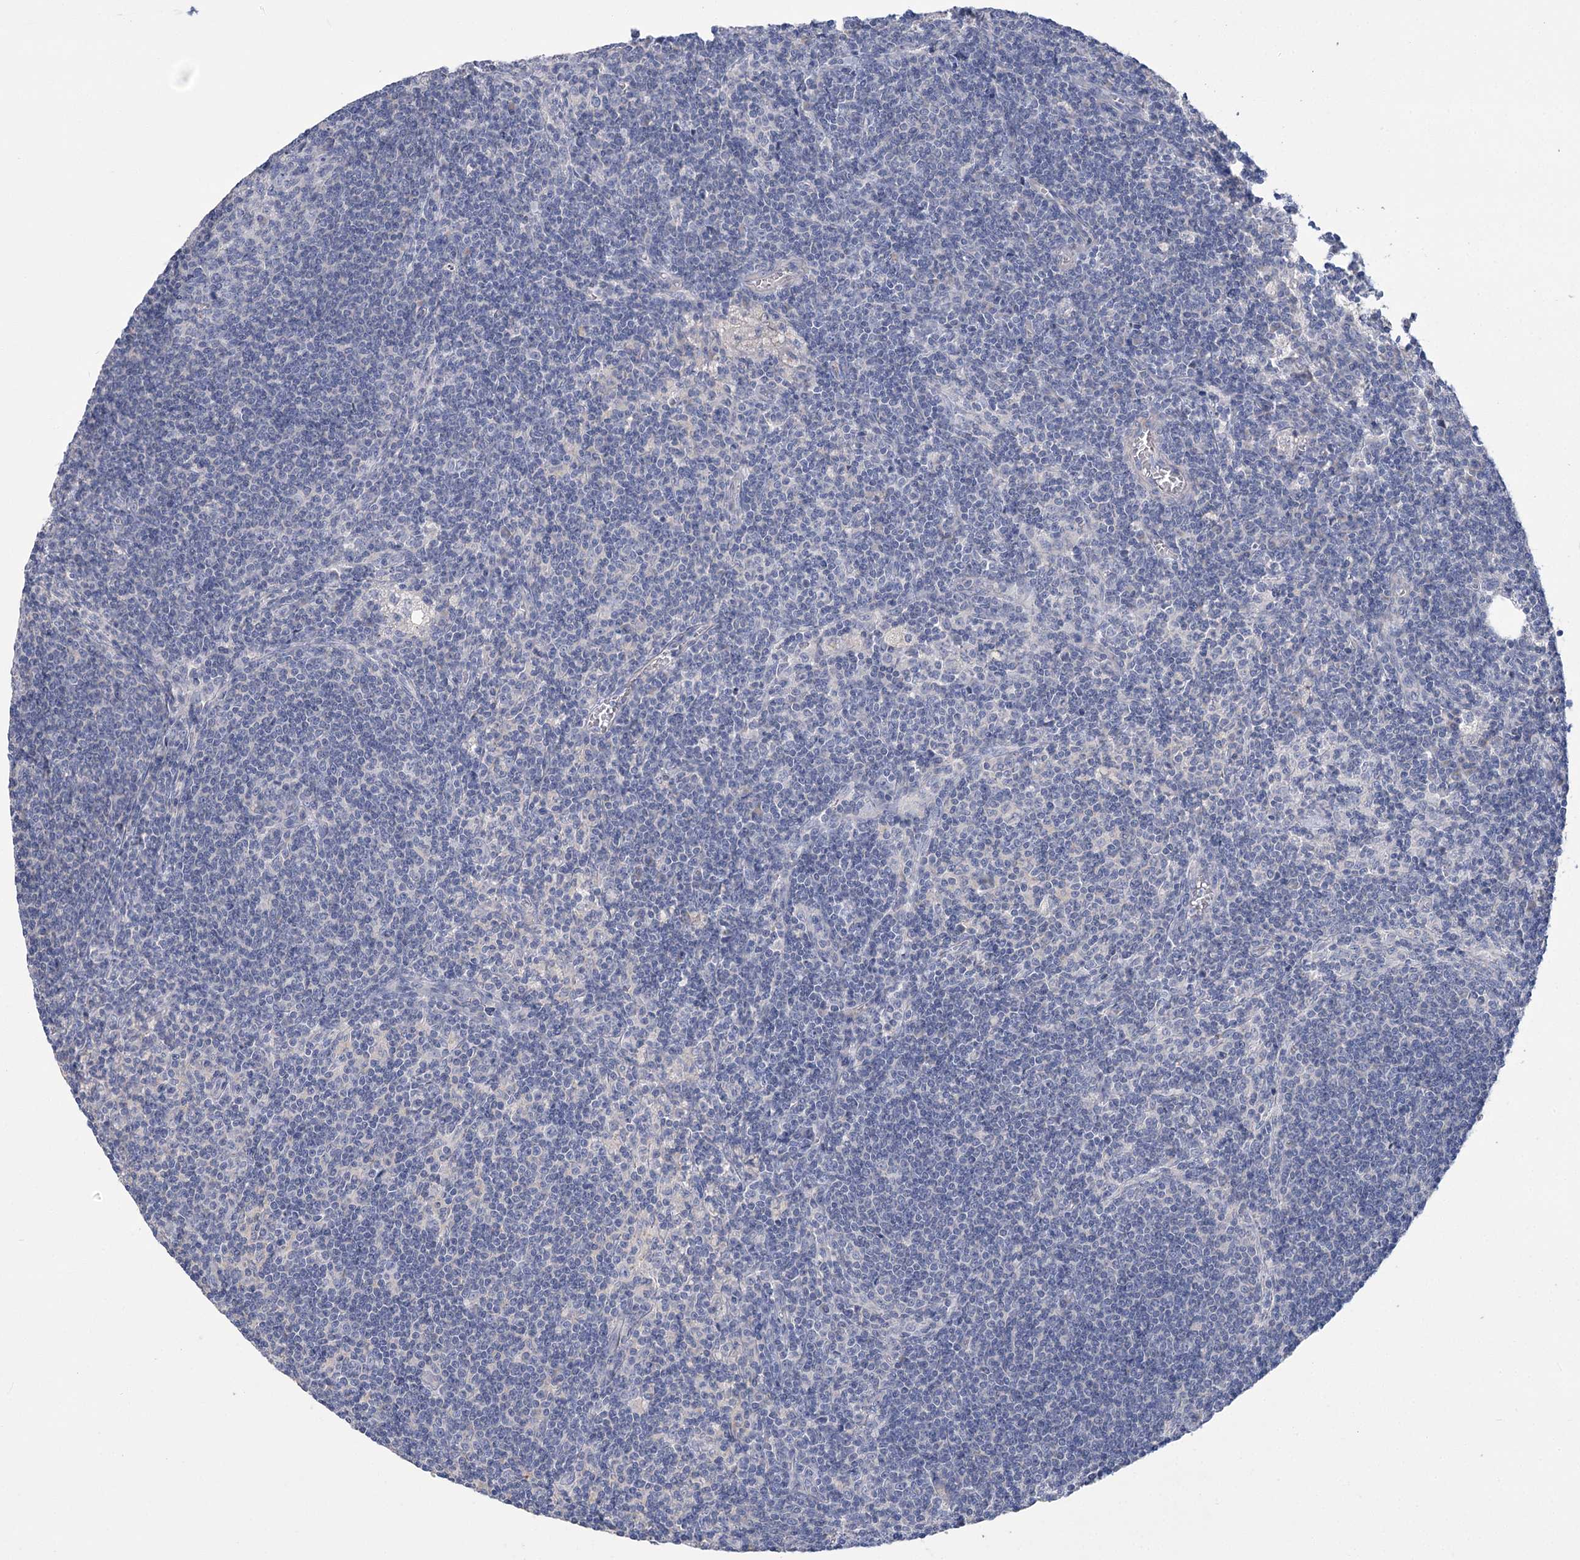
{"staining": {"intensity": "negative", "quantity": "none", "location": "none"}, "tissue": "lymph node", "cell_type": "Germinal center cells", "image_type": "normal", "snomed": [{"axis": "morphology", "description": "Normal tissue, NOS"}, {"axis": "topography", "description": "Lymph node"}], "caption": "This is an immunohistochemistry (IHC) micrograph of normal human lymph node. There is no staining in germinal center cells.", "gene": "SLC9A3", "patient": {"sex": "male", "age": 69}}